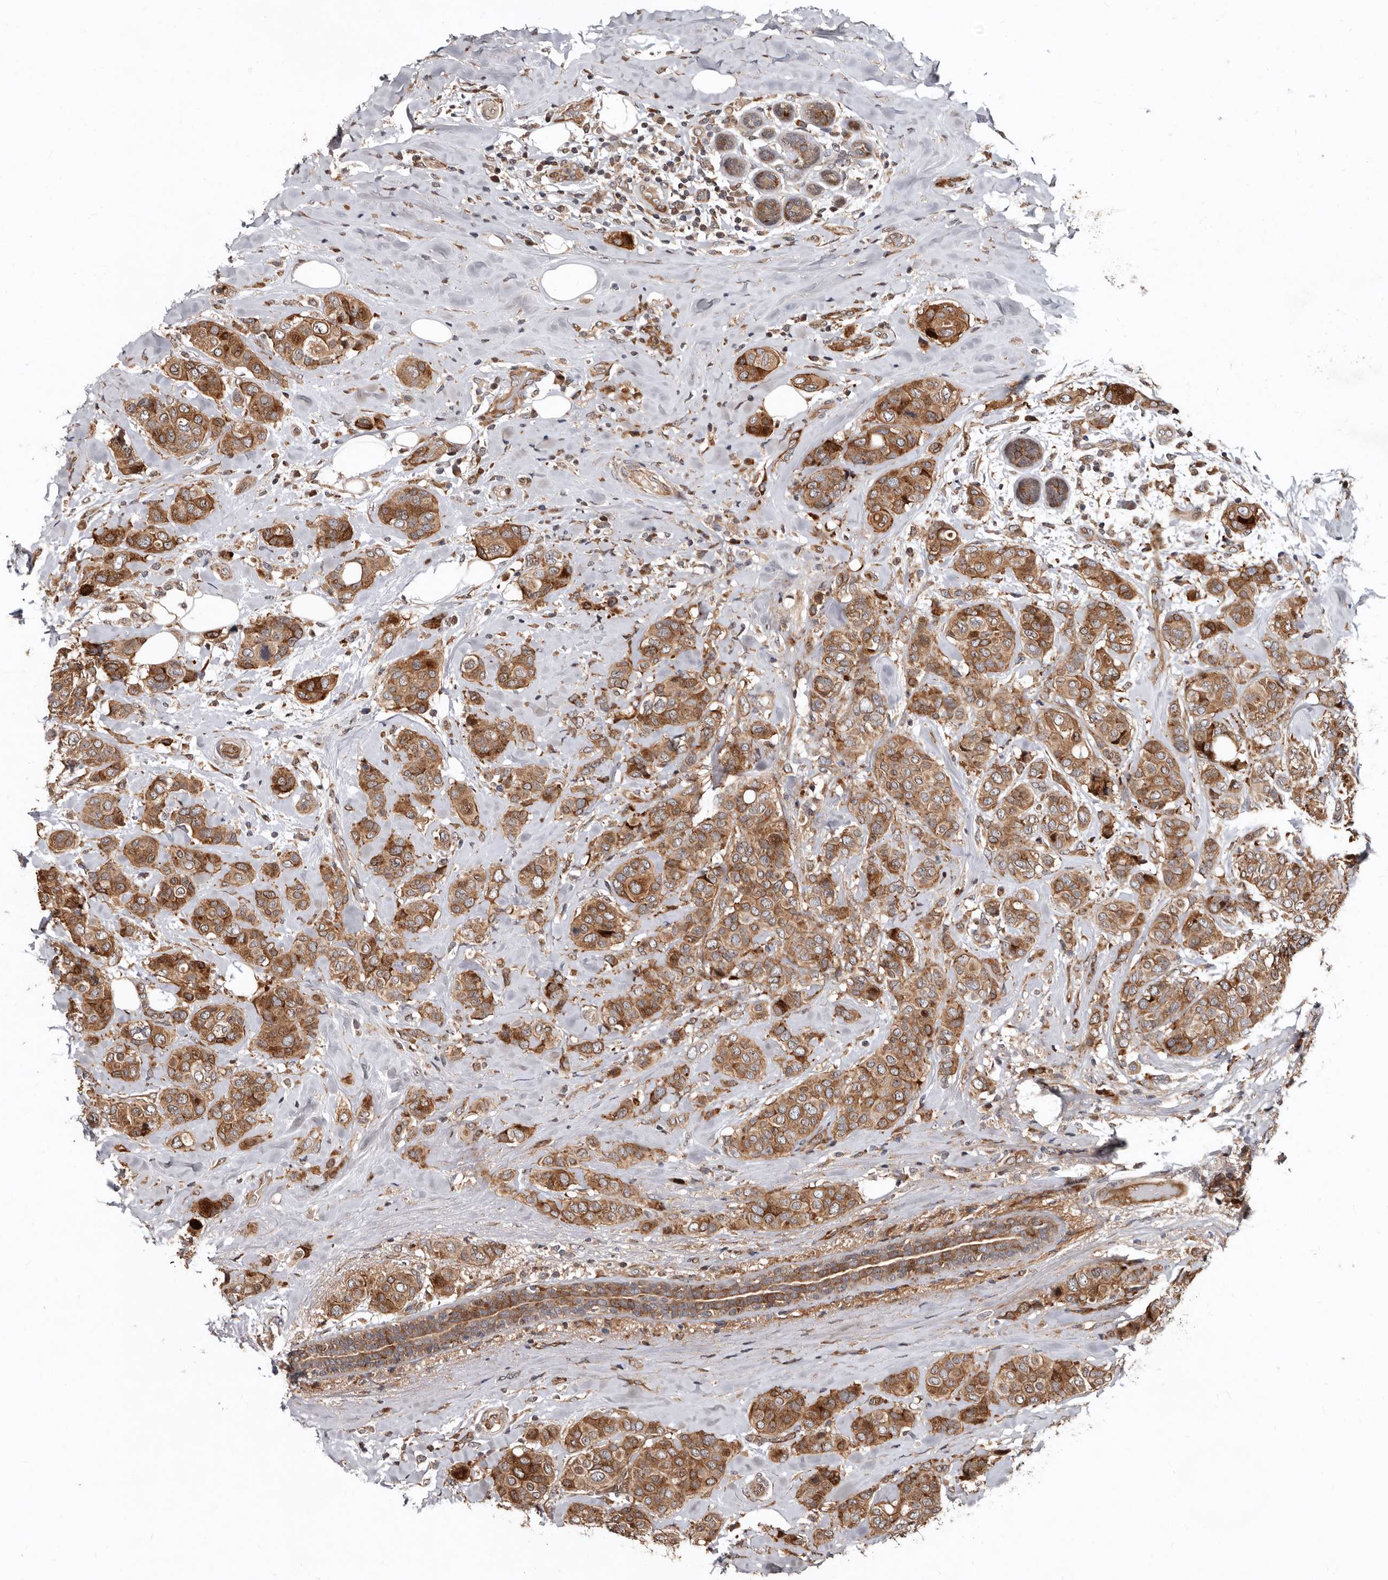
{"staining": {"intensity": "moderate", "quantity": ">75%", "location": "cytoplasmic/membranous"}, "tissue": "breast cancer", "cell_type": "Tumor cells", "image_type": "cancer", "snomed": [{"axis": "morphology", "description": "Lobular carcinoma"}, {"axis": "topography", "description": "Breast"}], "caption": "Protein positivity by immunohistochemistry (IHC) shows moderate cytoplasmic/membranous staining in about >75% of tumor cells in breast cancer.", "gene": "WEE2", "patient": {"sex": "female", "age": 51}}